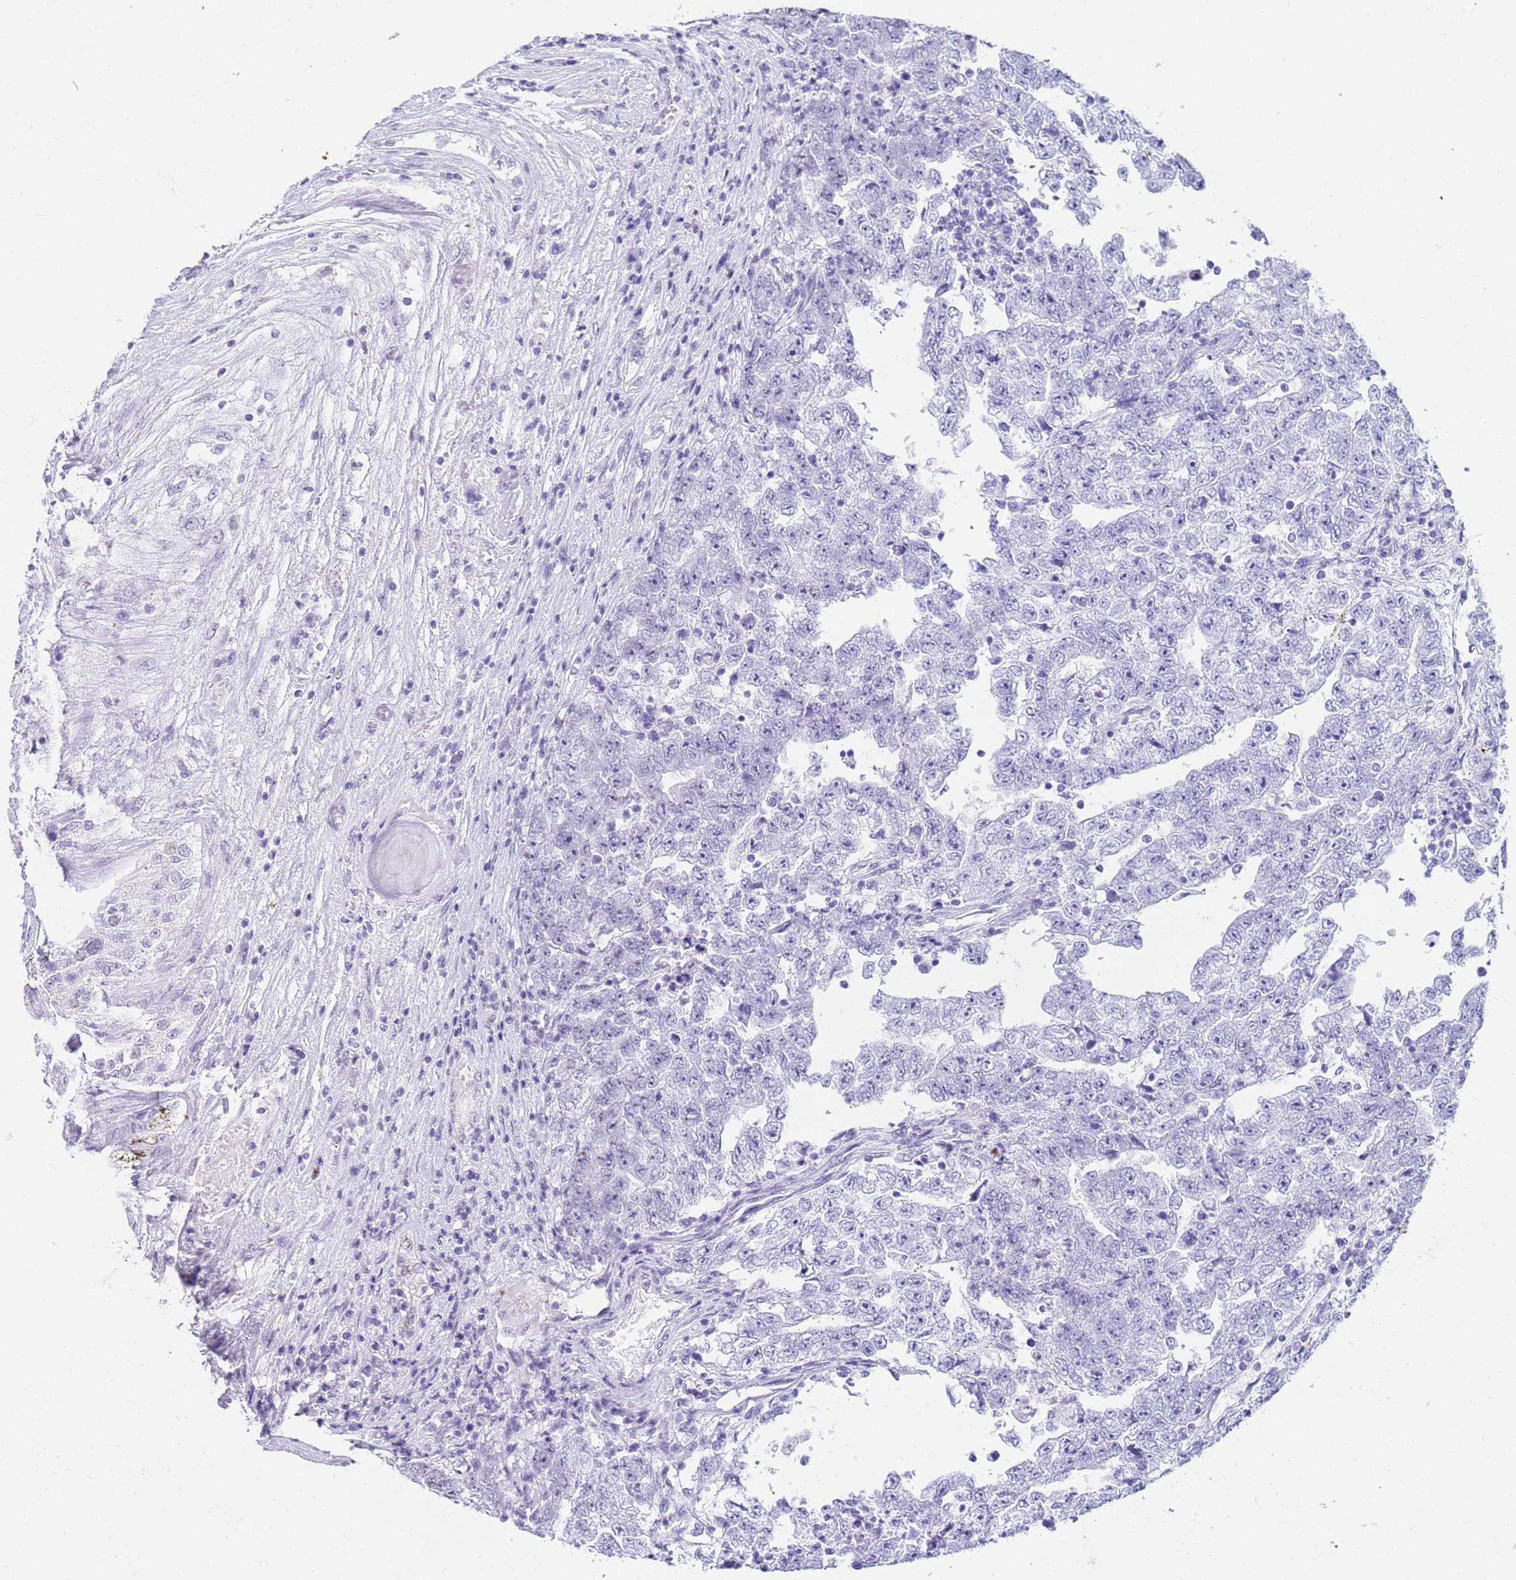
{"staining": {"intensity": "negative", "quantity": "none", "location": "none"}, "tissue": "testis cancer", "cell_type": "Tumor cells", "image_type": "cancer", "snomed": [{"axis": "morphology", "description": "Carcinoma, Embryonal, NOS"}, {"axis": "topography", "description": "Testis"}], "caption": "Testis cancer stained for a protein using IHC shows no expression tumor cells.", "gene": "SLC7A9", "patient": {"sex": "male", "age": 25}}